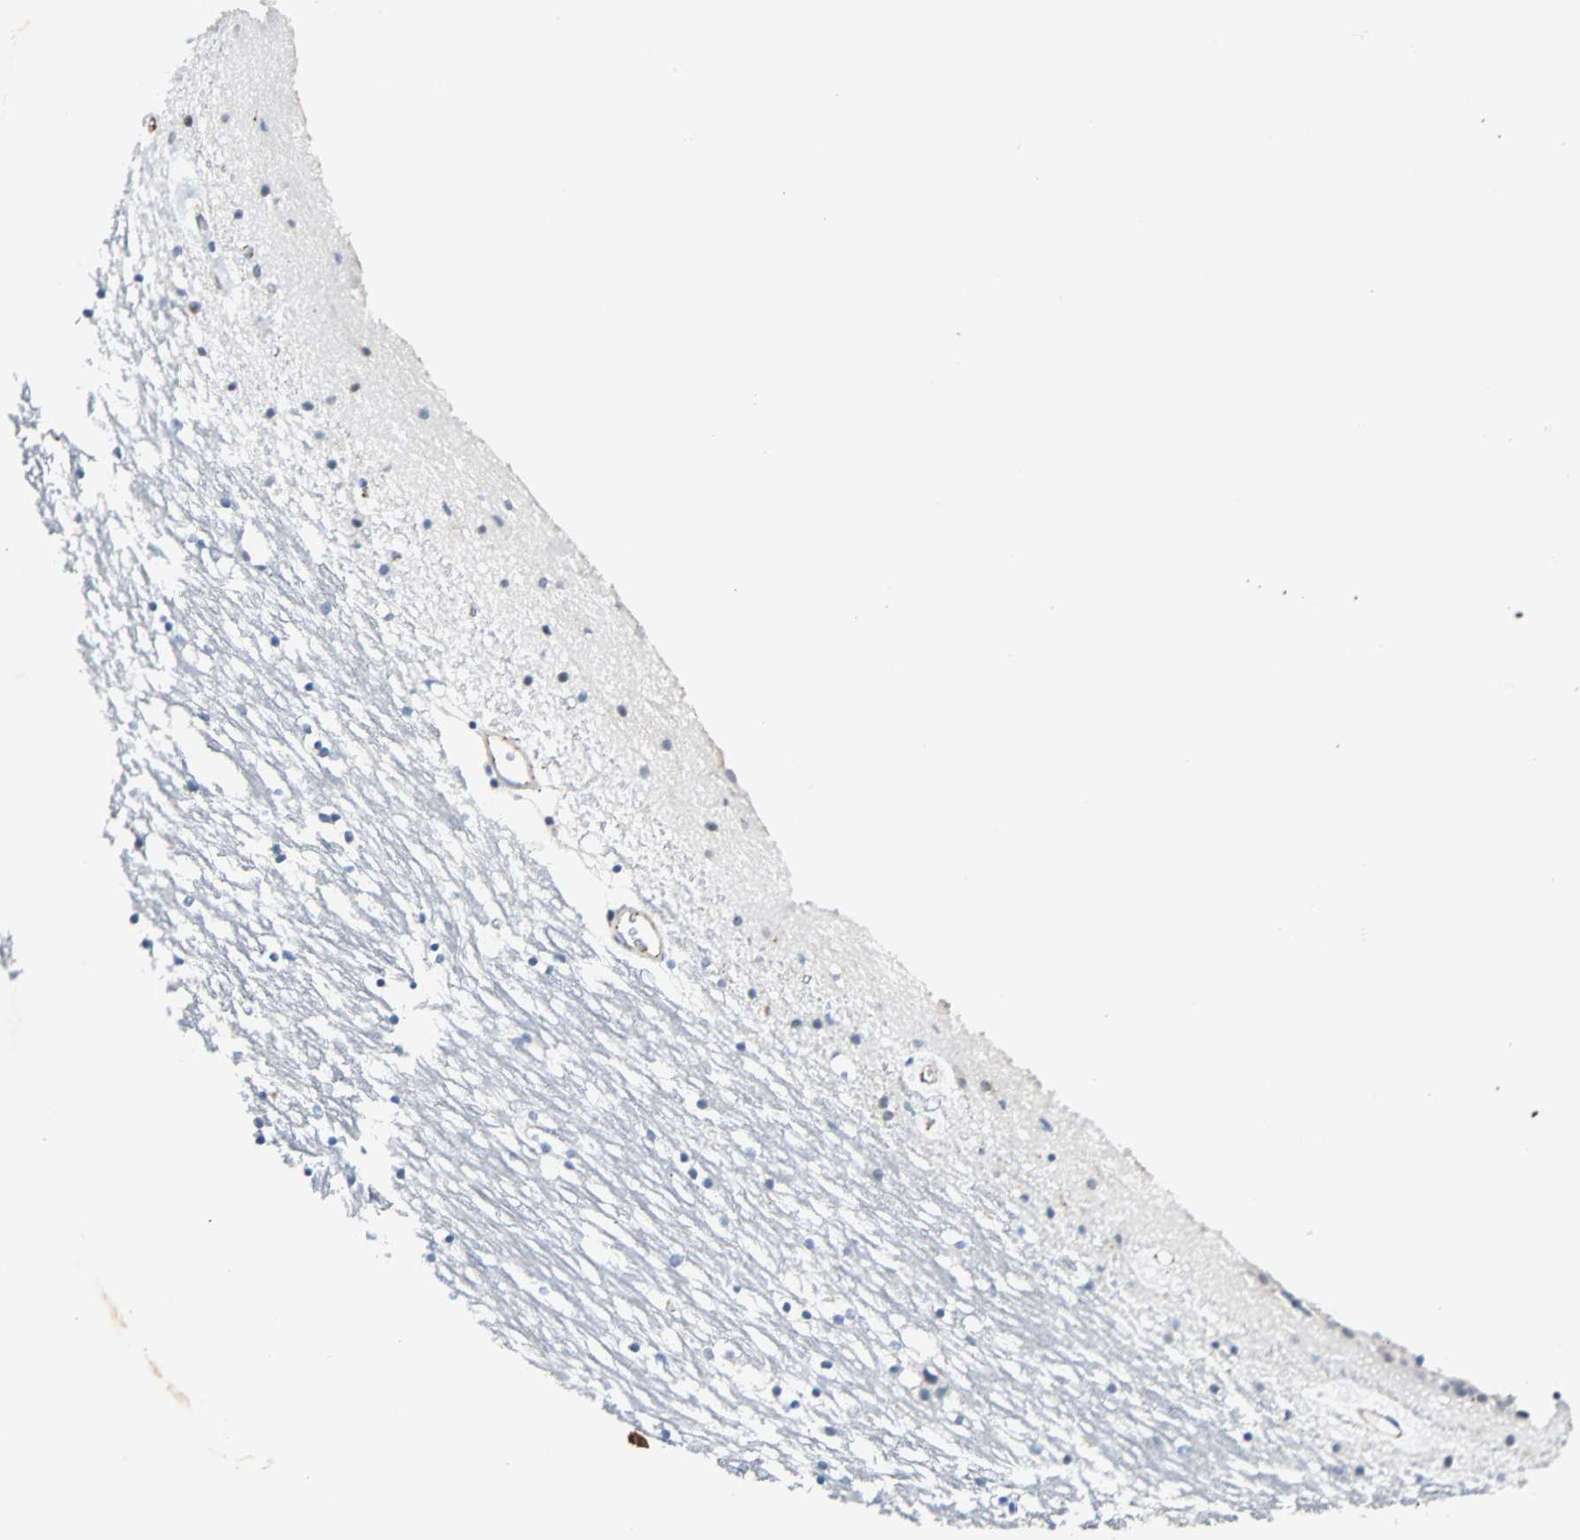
{"staining": {"intensity": "weak", "quantity": "<25%", "location": "cytoplasmic/membranous"}, "tissue": "caudate", "cell_type": "Glial cells", "image_type": "normal", "snomed": [{"axis": "morphology", "description": "Normal tissue, NOS"}, {"axis": "topography", "description": "Lateral ventricle wall"}], "caption": "IHC micrograph of benign human caudate stained for a protein (brown), which exhibits no staining in glial cells. Nuclei are stained in blue.", "gene": "VPS9D1", "patient": {"sex": "male", "age": 45}}